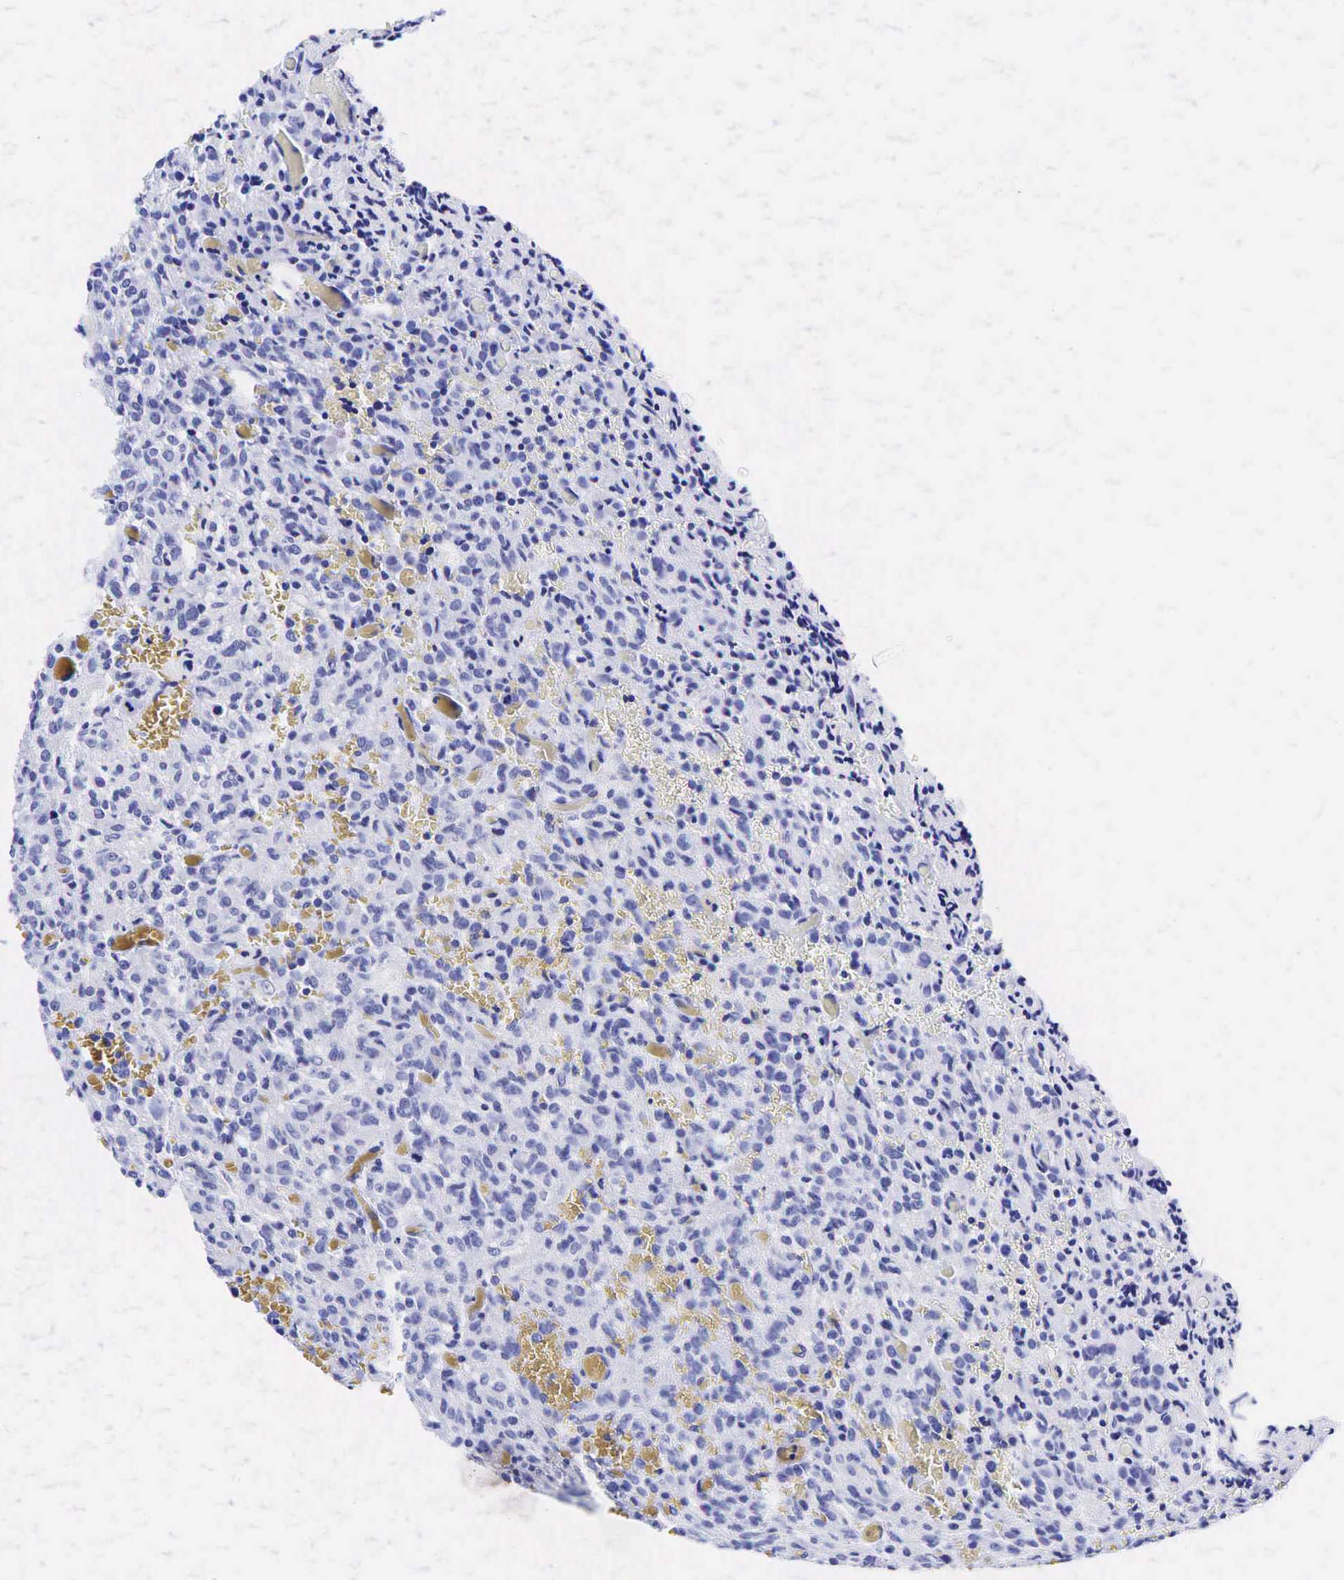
{"staining": {"intensity": "negative", "quantity": "none", "location": "none"}, "tissue": "glioma", "cell_type": "Tumor cells", "image_type": "cancer", "snomed": [{"axis": "morphology", "description": "Glioma, malignant, High grade"}, {"axis": "topography", "description": "Brain"}], "caption": "Protein analysis of glioma exhibits no significant expression in tumor cells. (Stains: DAB (3,3'-diaminobenzidine) immunohistochemistry with hematoxylin counter stain, Microscopy: brightfield microscopy at high magnification).", "gene": "GCG", "patient": {"sex": "male", "age": 56}}